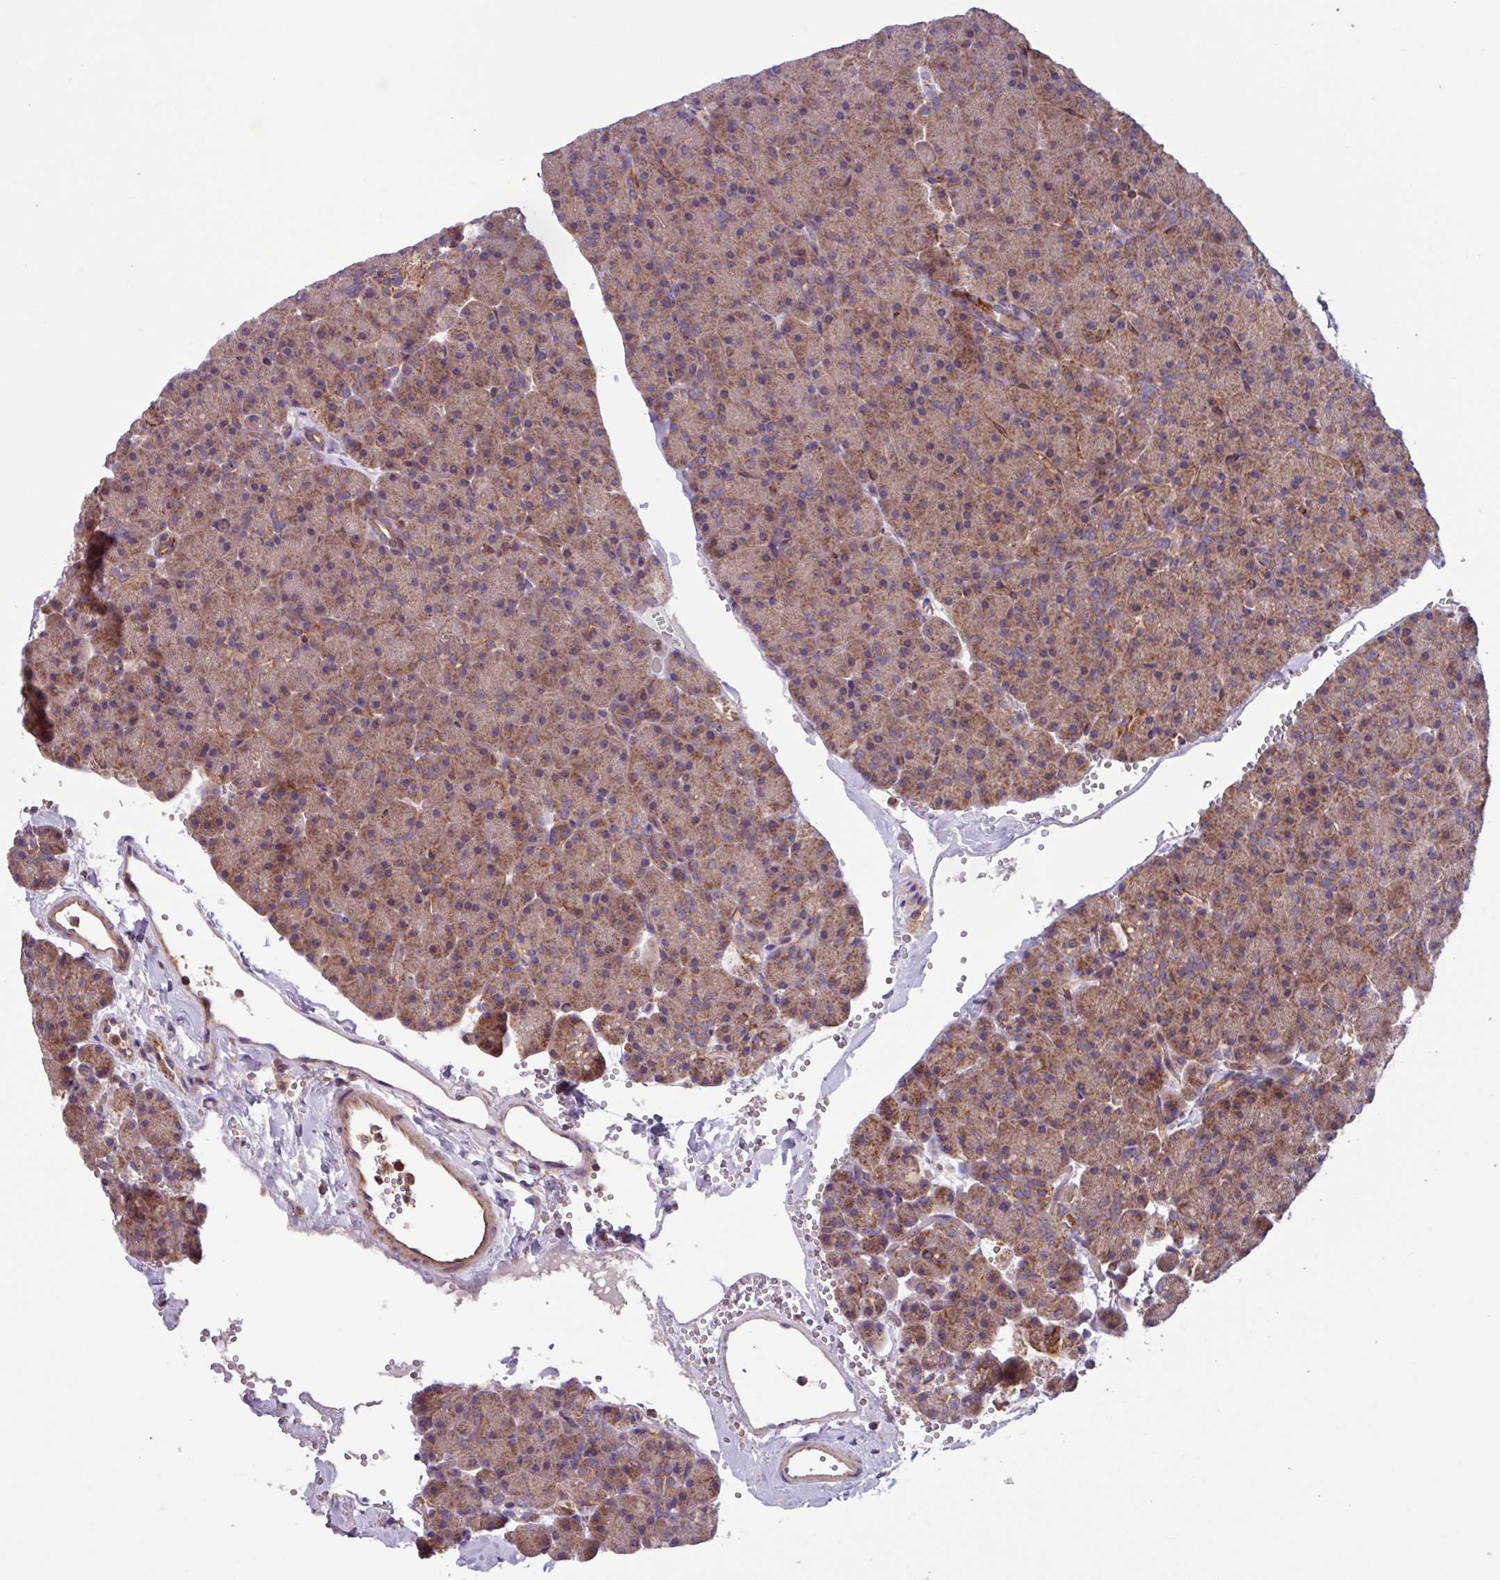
{"staining": {"intensity": "moderate", "quantity": ">75%", "location": "cytoplasmic/membranous"}, "tissue": "pancreas", "cell_type": "Exocrine glandular cells", "image_type": "normal", "snomed": [{"axis": "morphology", "description": "Normal tissue, NOS"}, {"axis": "topography", "description": "Pancreas"}], "caption": "Protein expression analysis of normal human pancreas reveals moderate cytoplasmic/membranous positivity in approximately >75% of exocrine glandular cells.", "gene": "PLEKHD1", "patient": {"sex": "male", "age": 36}}